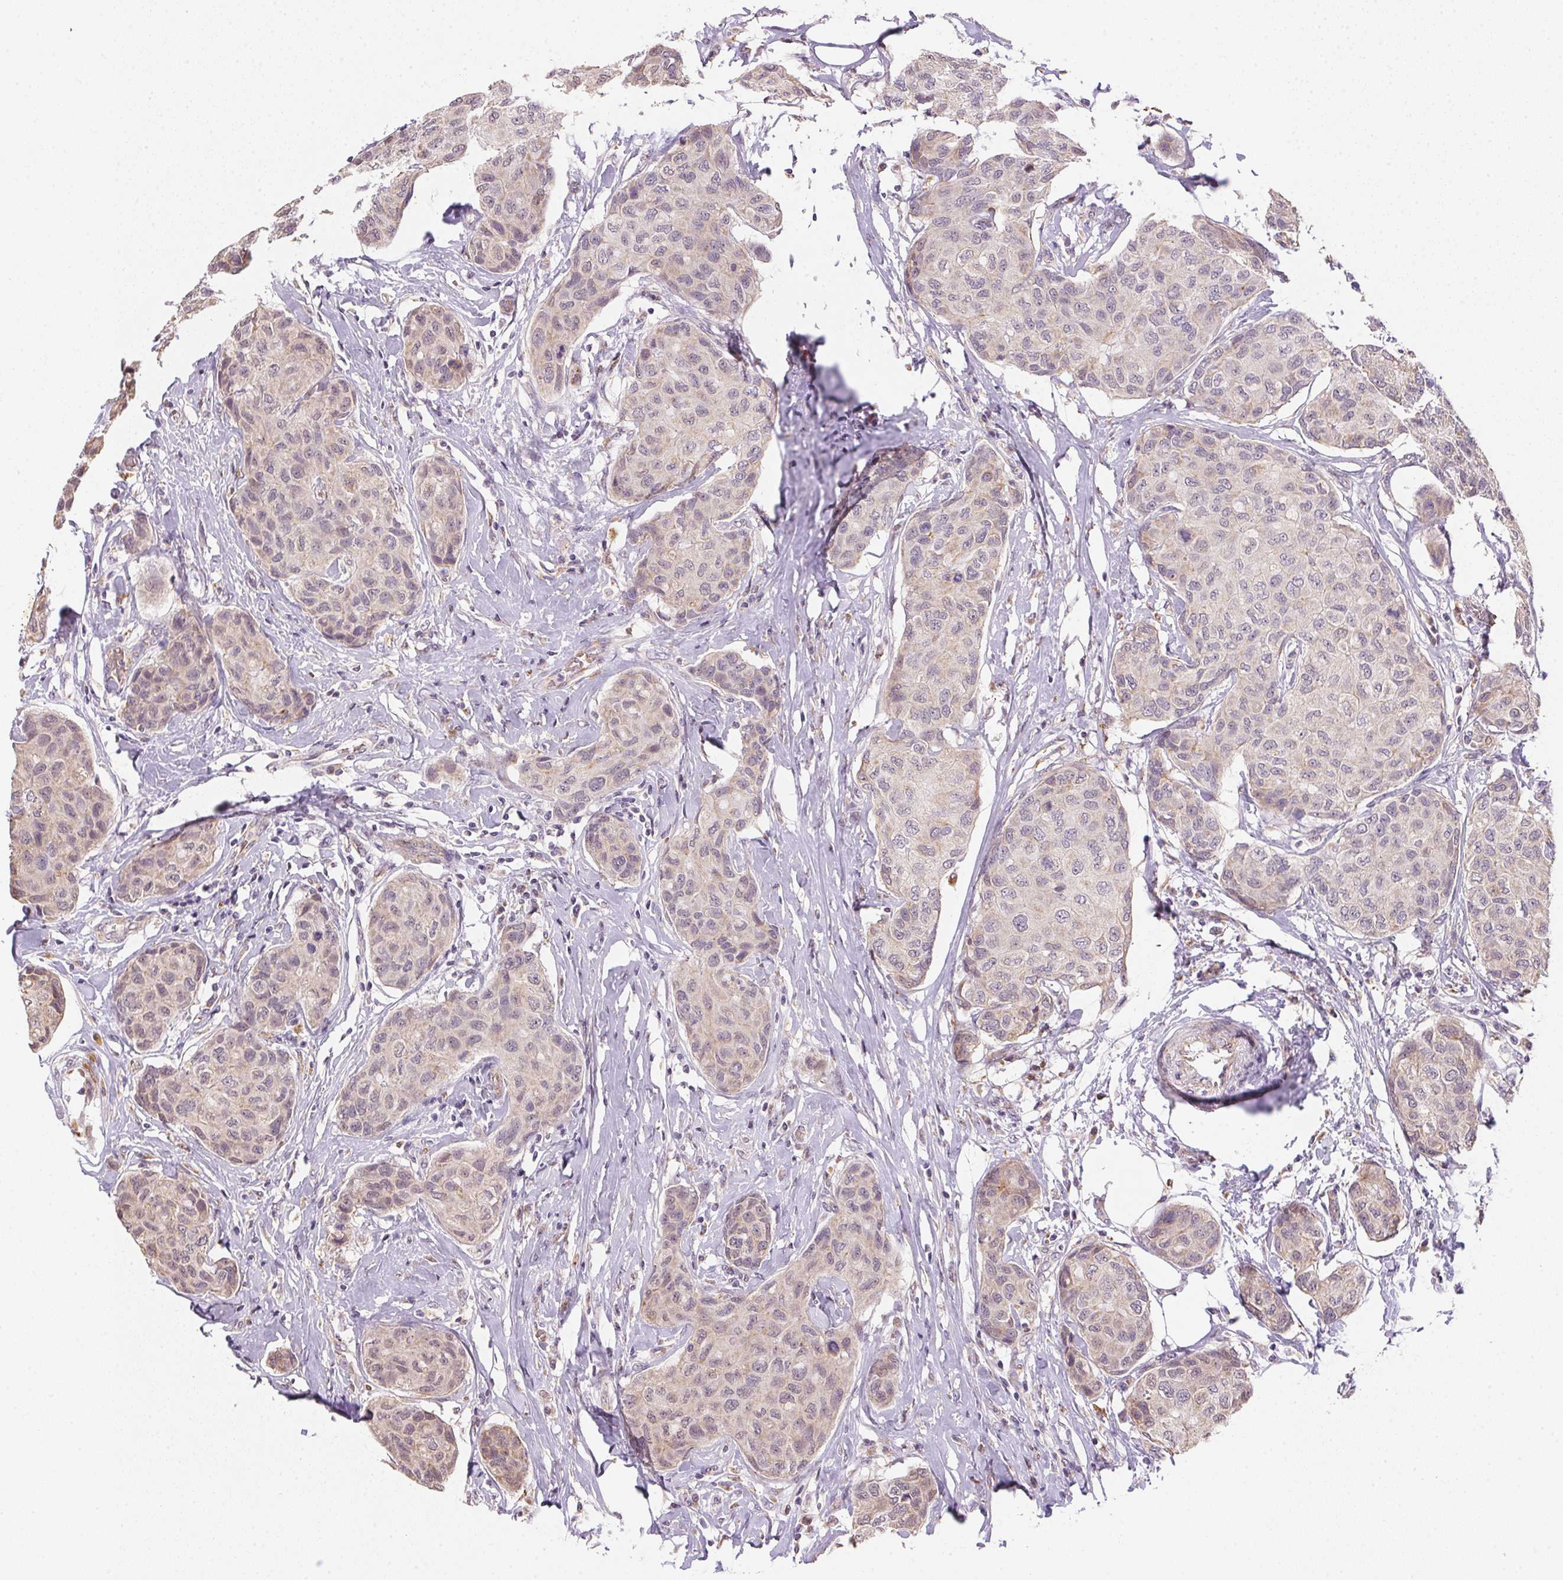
{"staining": {"intensity": "weak", "quantity": "<25%", "location": "cytoplasmic/membranous"}, "tissue": "breast cancer", "cell_type": "Tumor cells", "image_type": "cancer", "snomed": [{"axis": "morphology", "description": "Duct carcinoma"}, {"axis": "topography", "description": "Breast"}], "caption": "Immunohistochemistry histopathology image of breast cancer (intraductal carcinoma) stained for a protein (brown), which exhibits no staining in tumor cells.", "gene": "METTL13", "patient": {"sex": "female", "age": 80}}